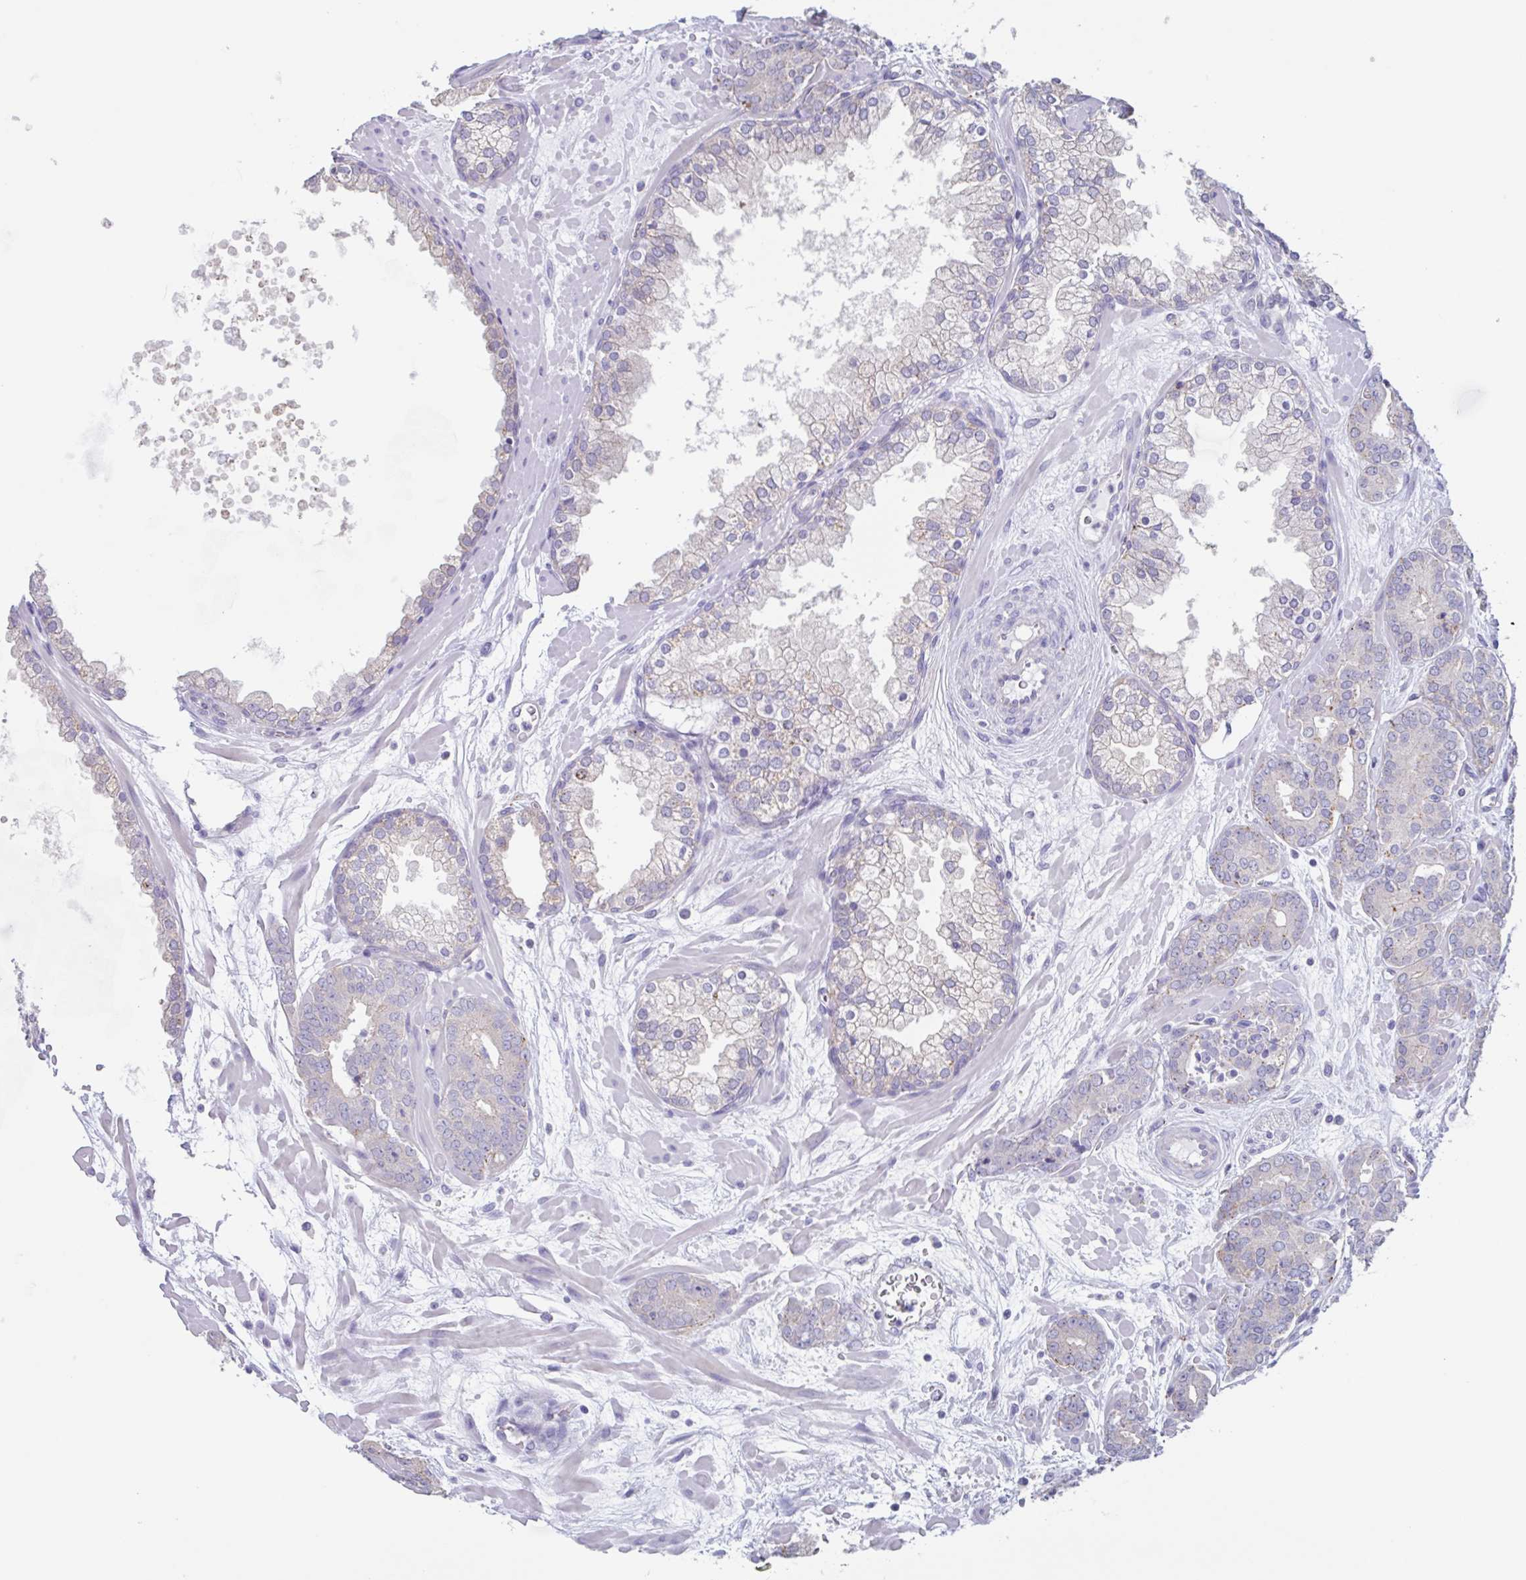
{"staining": {"intensity": "negative", "quantity": "none", "location": "none"}, "tissue": "prostate cancer", "cell_type": "Tumor cells", "image_type": "cancer", "snomed": [{"axis": "morphology", "description": "Adenocarcinoma, High grade"}, {"axis": "topography", "description": "Prostate"}], "caption": "The photomicrograph exhibits no significant positivity in tumor cells of prostate cancer (high-grade adenocarcinoma). (Immunohistochemistry (ihc), brightfield microscopy, high magnification).", "gene": "CHMP5", "patient": {"sex": "male", "age": 66}}